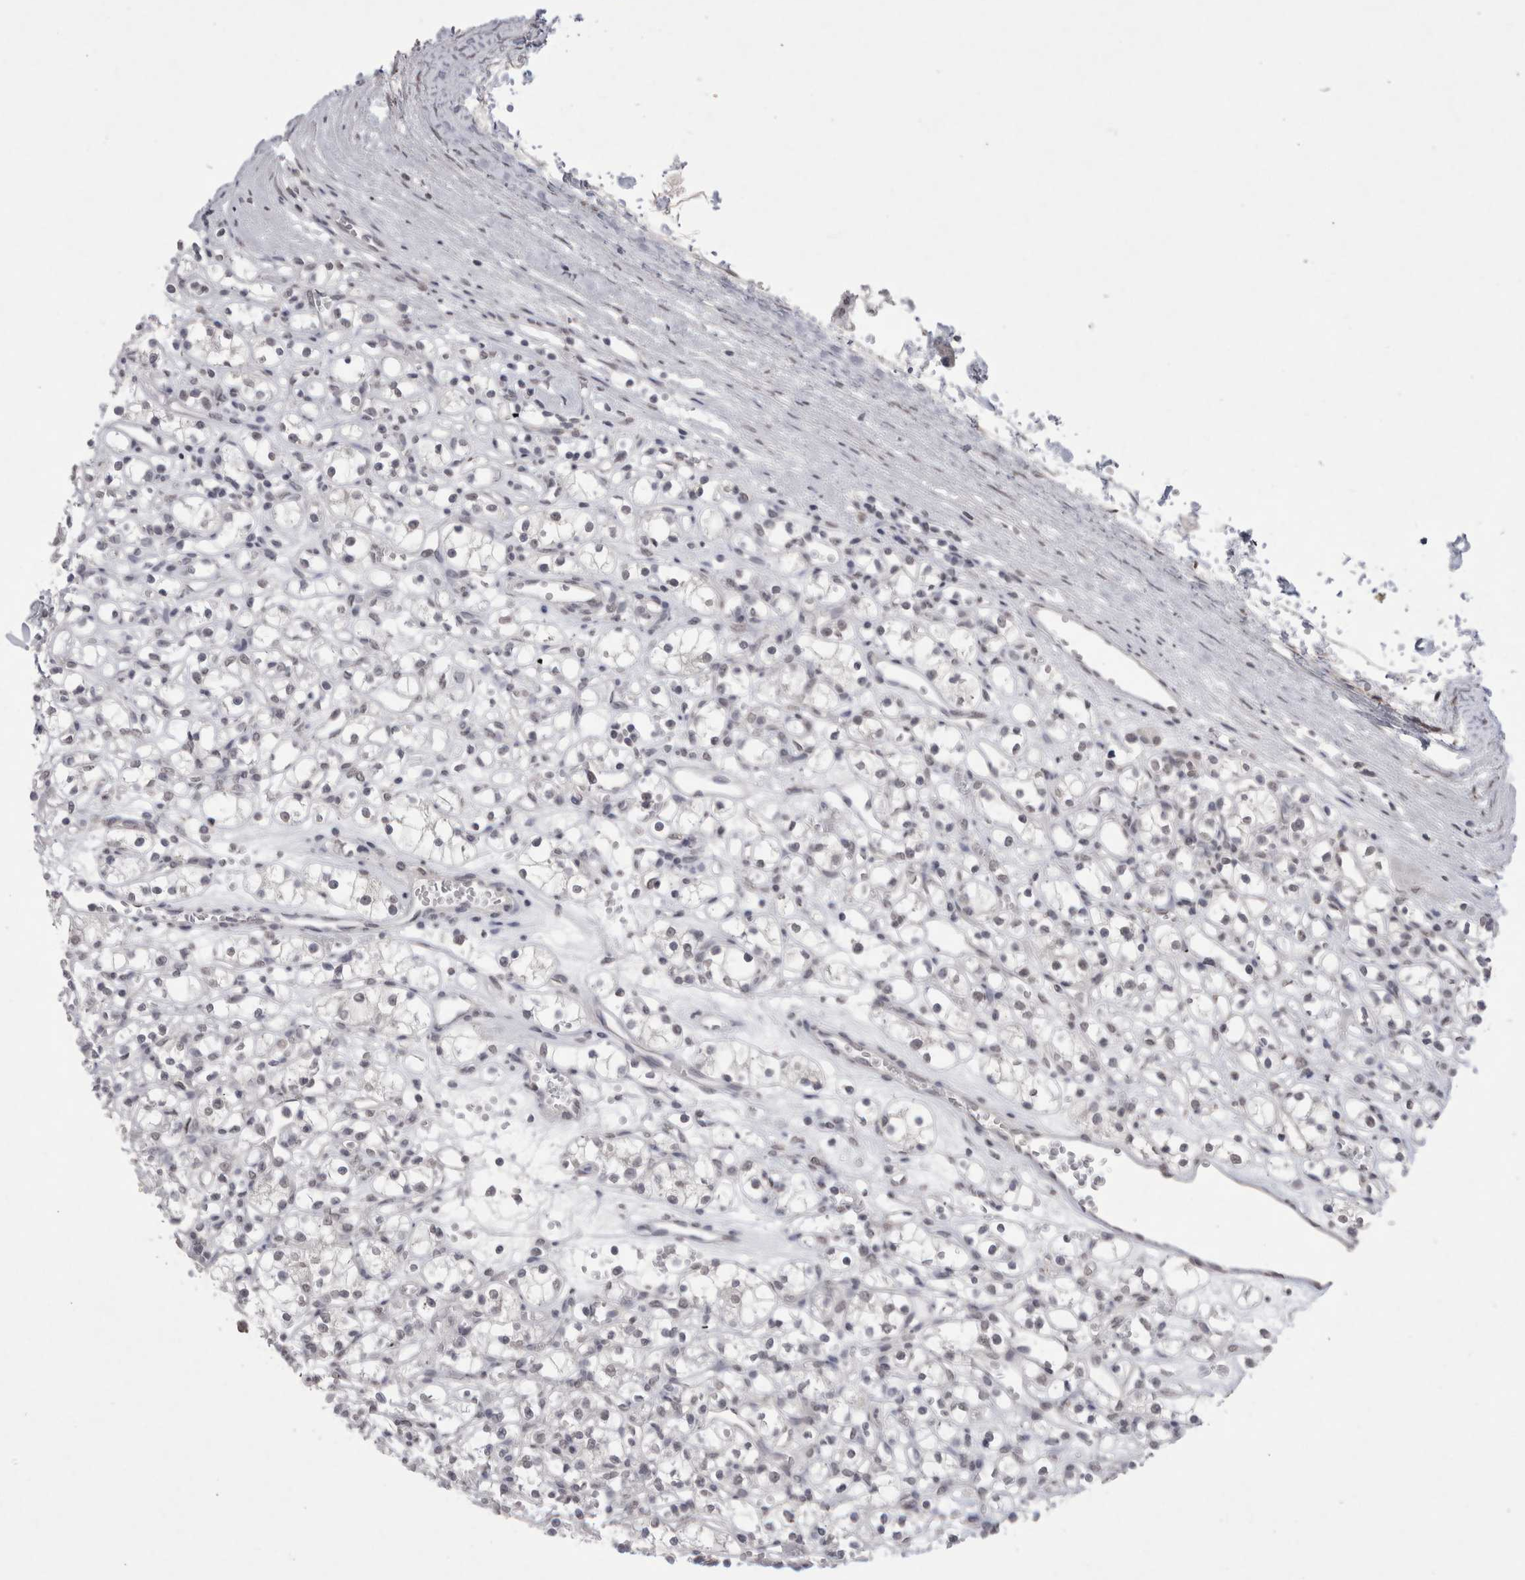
{"staining": {"intensity": "weak", "quantity": "<25%", "location": "nuclear"}, "tissue": "renal cancer", "cell_type": "Tumor cells", "image_type": "cancer", "snomed": [{"axis": "morphology", "description": "Adenocarcinoma, NOS"}, {"axis": "topography", "description": "Kidney"}], "caption": "This histopathology image is of renal cancer (adenocarcinoma) stained with IHC to label a protein in brown with the nuclei are counter-stained blue. There is no positivity in tumor cells. The staining was performed using DAB (3,3'-diaminobenzidine) to visualize the protein expression in brown, while the nuclei were stained in blue with hematoxylin (Magnification: 20x).", "gene": "DDX4", "patient": {"sex": "female", "age": 59}}